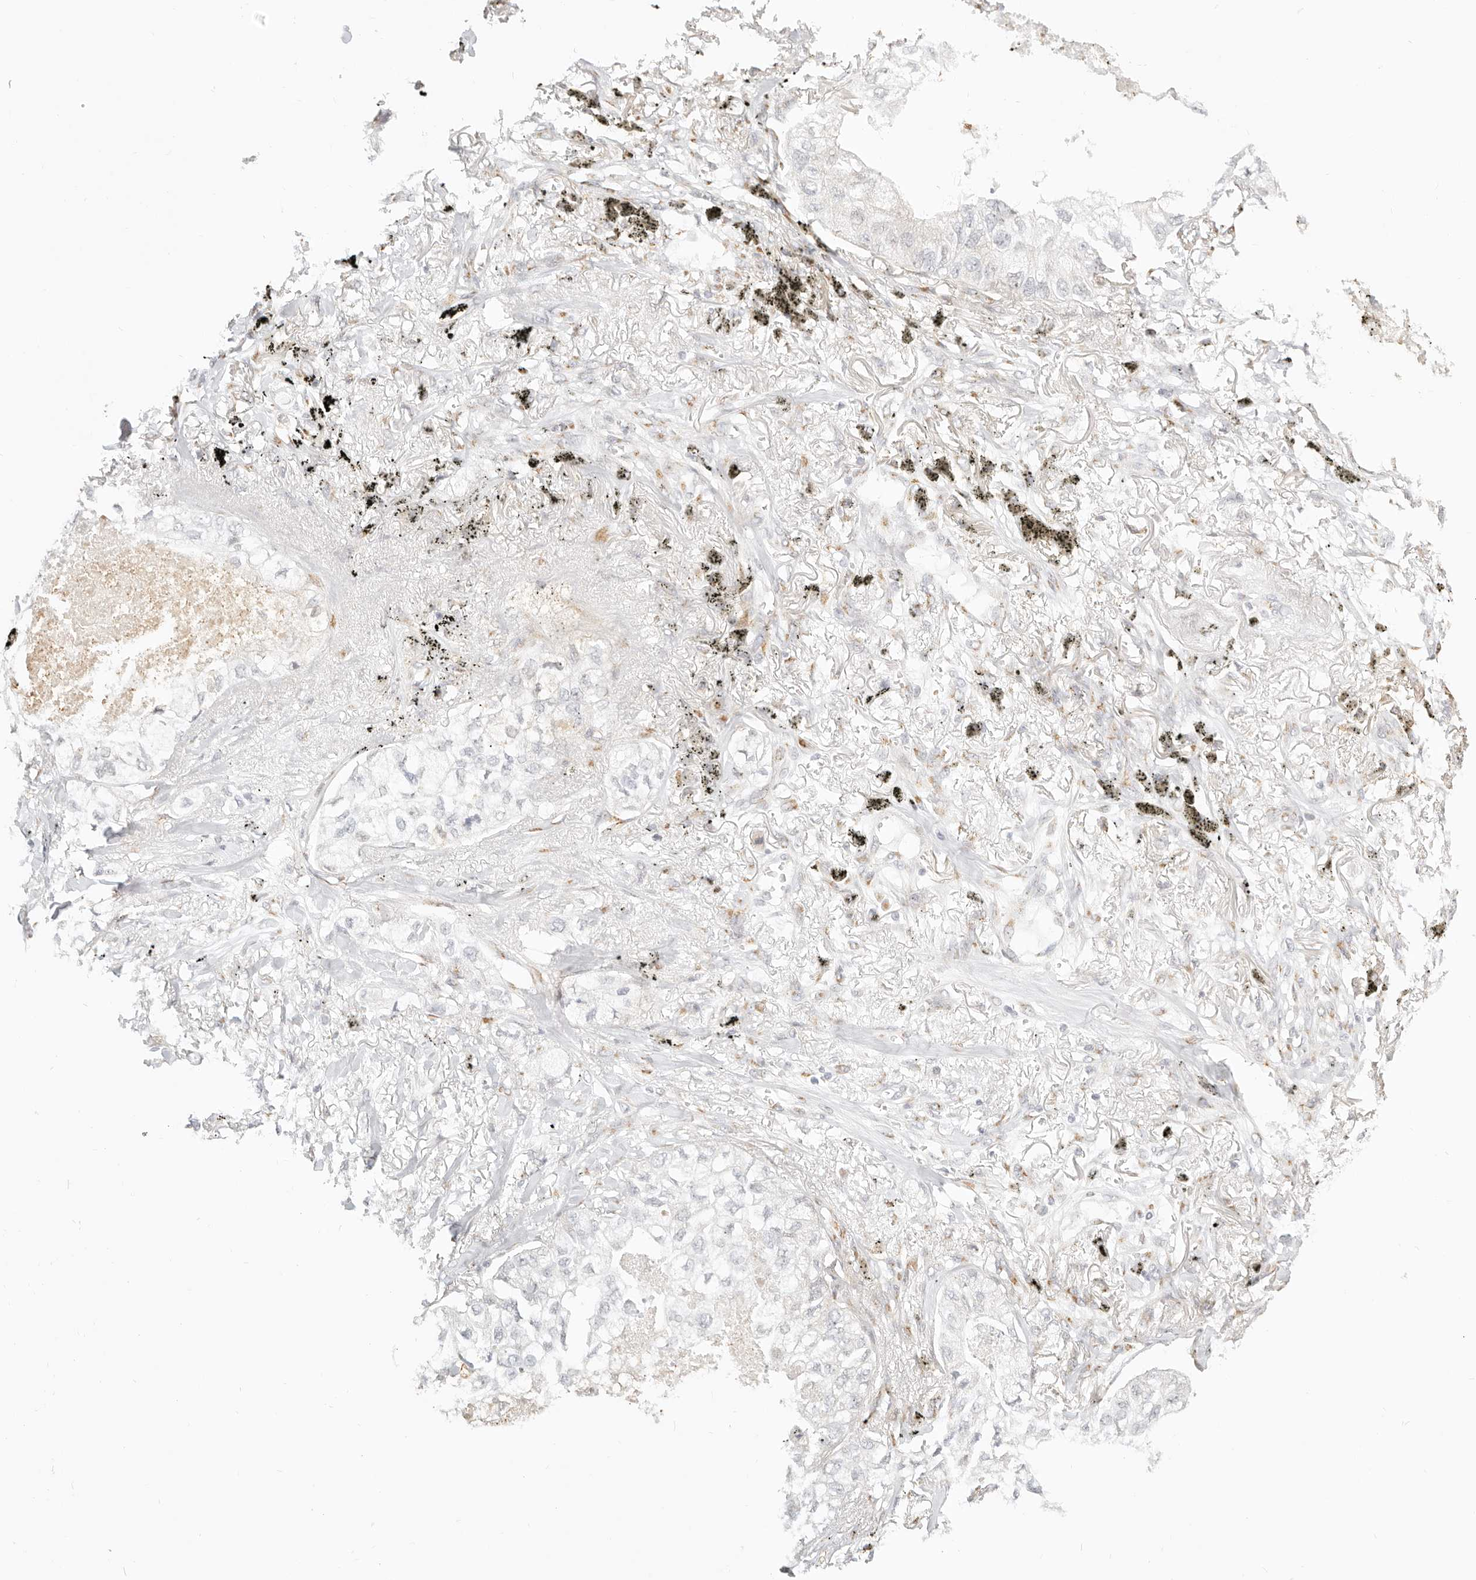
{"staining": {"intensity": "weak", "quantity": "<25%", "location": "cytoplasmic/membranous"}, "tissue": "lung cancer", "cell_type": "Tumor cells", "image_type": "cancer", "snomed": [{"axis": "morphology", "description": "Adenocarcinoma, NOS"}, {"axis": "topography", "description": "Lung"}], "caption": "A micrograph of human lung adenocarcinoma is negative for staining in tumor cells.", "gene": "FAM20B", "patient": {"sex": "male", "age": 65}}